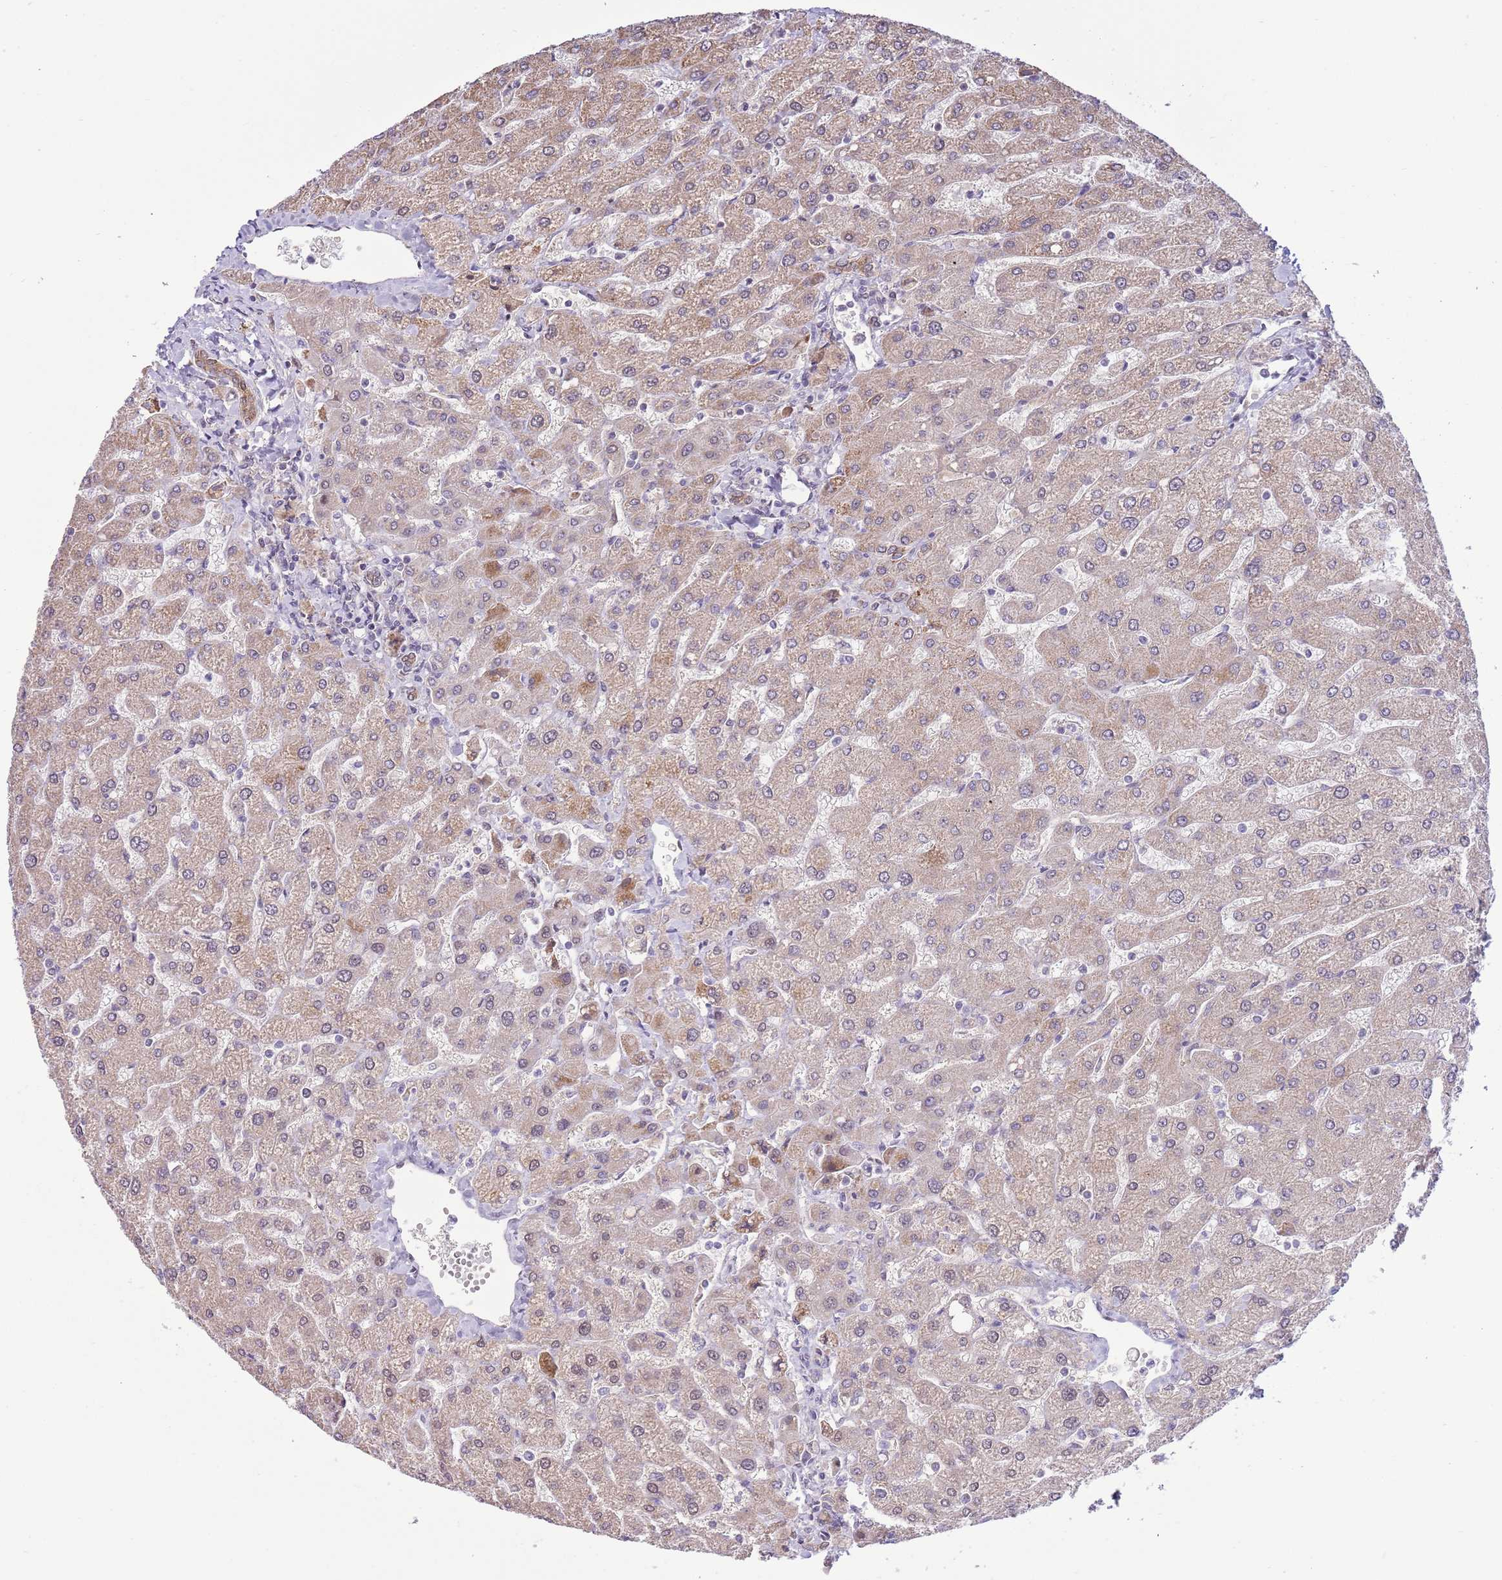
{"staining": {"intensity": "moderate", "quantity": ">75%", "location": "cytoplasmic/membranous"}, "tissue": "liver", "cell_type": "Cholangiocytes", "image_type": "normal", "snomed": [{"axis": "morphology", "description": "Normal tissue, NOS"}, {"axis": "topography", "description": "Liver"}], "caption": "Human liver stained with a brown dye reveals moderate cytoplasmic/membranous positive expression in approximately >75% of cholangiocytes.", "gene": "ARL2BP", "patient": {"sex": "male", "age": 55}}